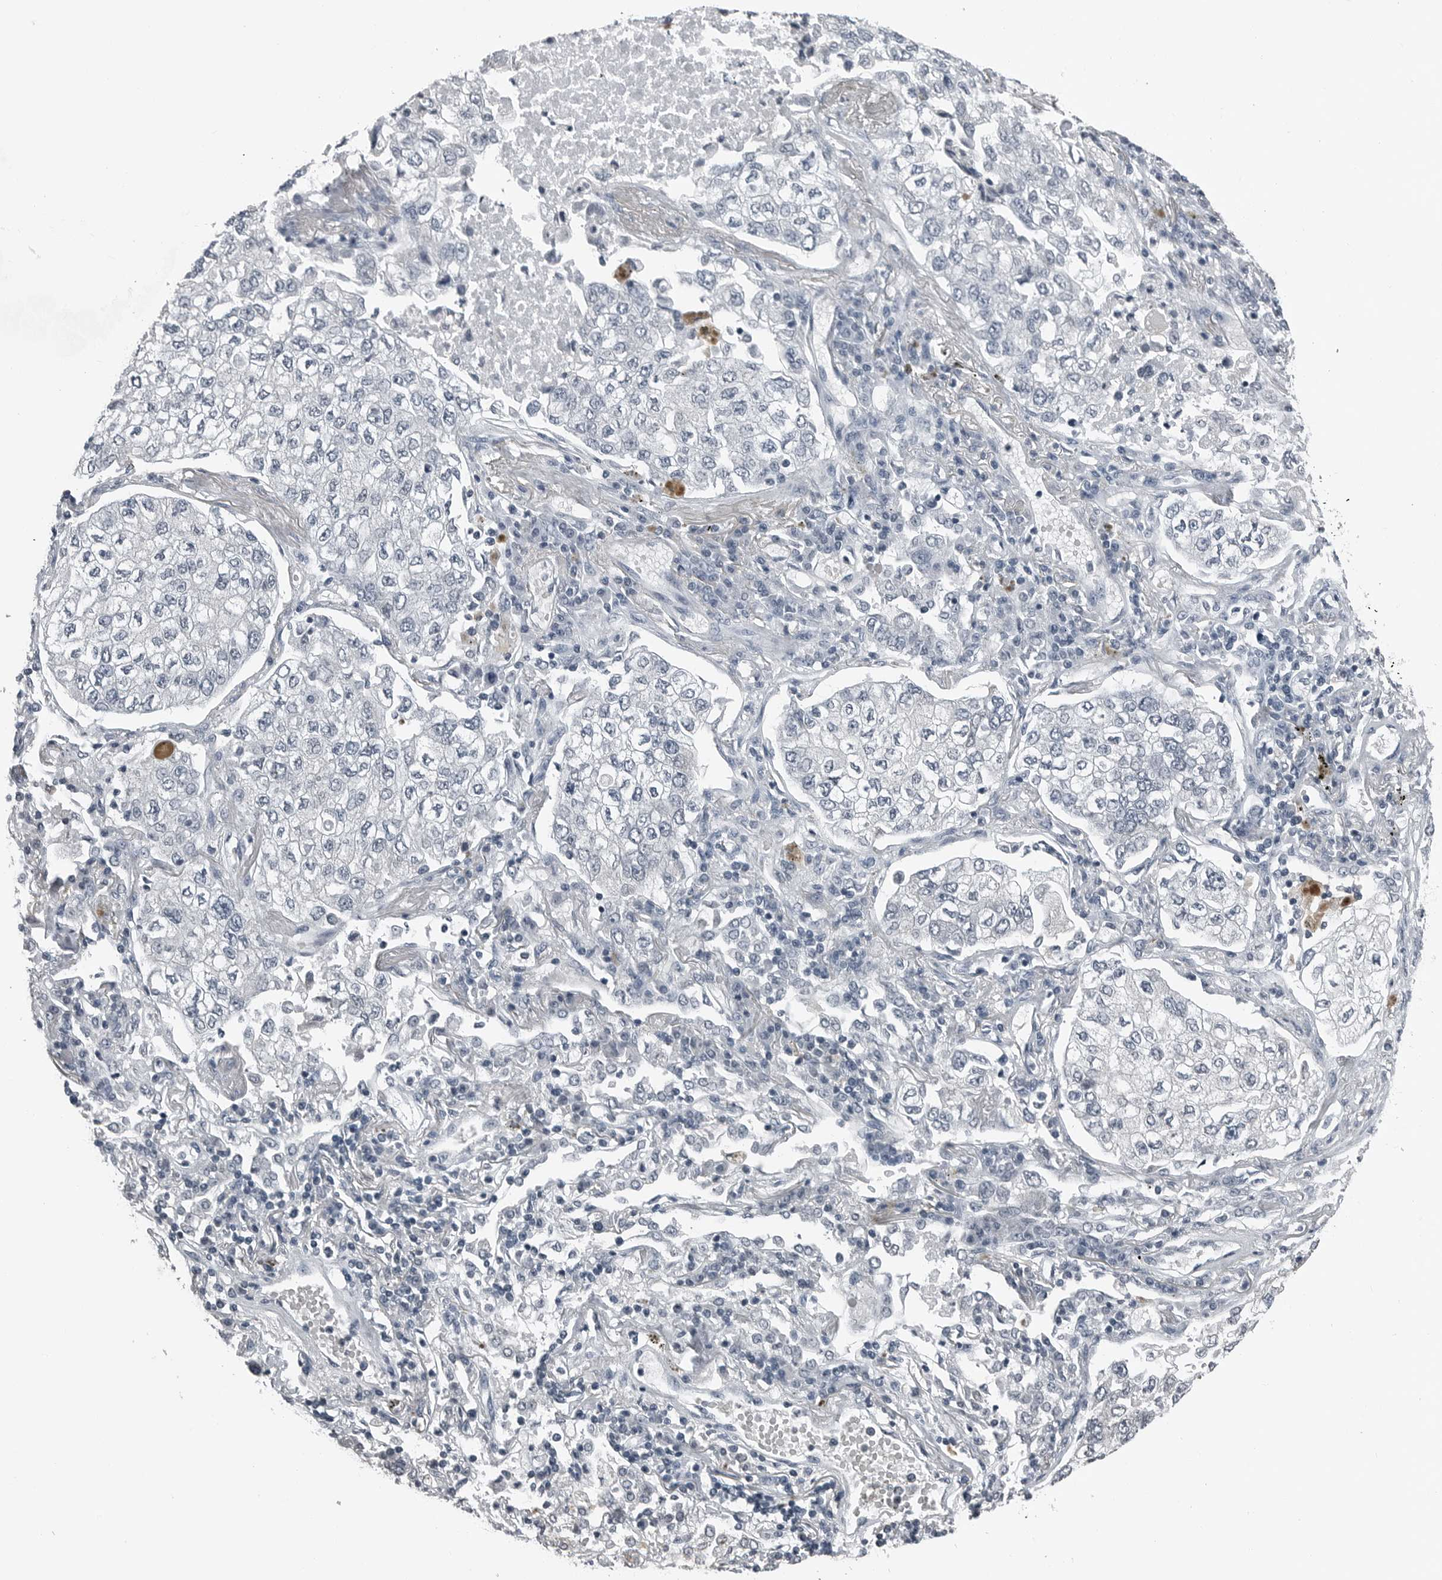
{"staining": {"intensity": "negative", "quantity": "none", "location": "none"}, "tissue": "lung cancer", "cell_type": "Tumor cells", "image_type": "cancer", "snomed": [{"axis": "morphology", "description": "Adenocarcinoma, NOS"}, {"axis": "topography", "description": "Lung"}], "caption": "Human adenocarcinoma (lung) stained for a protein using immunohistochemistry (IHC) reveals no expression in tumor cells.", "gene": "SPINK1", "patient": {"sex": "male", "age": 63}}